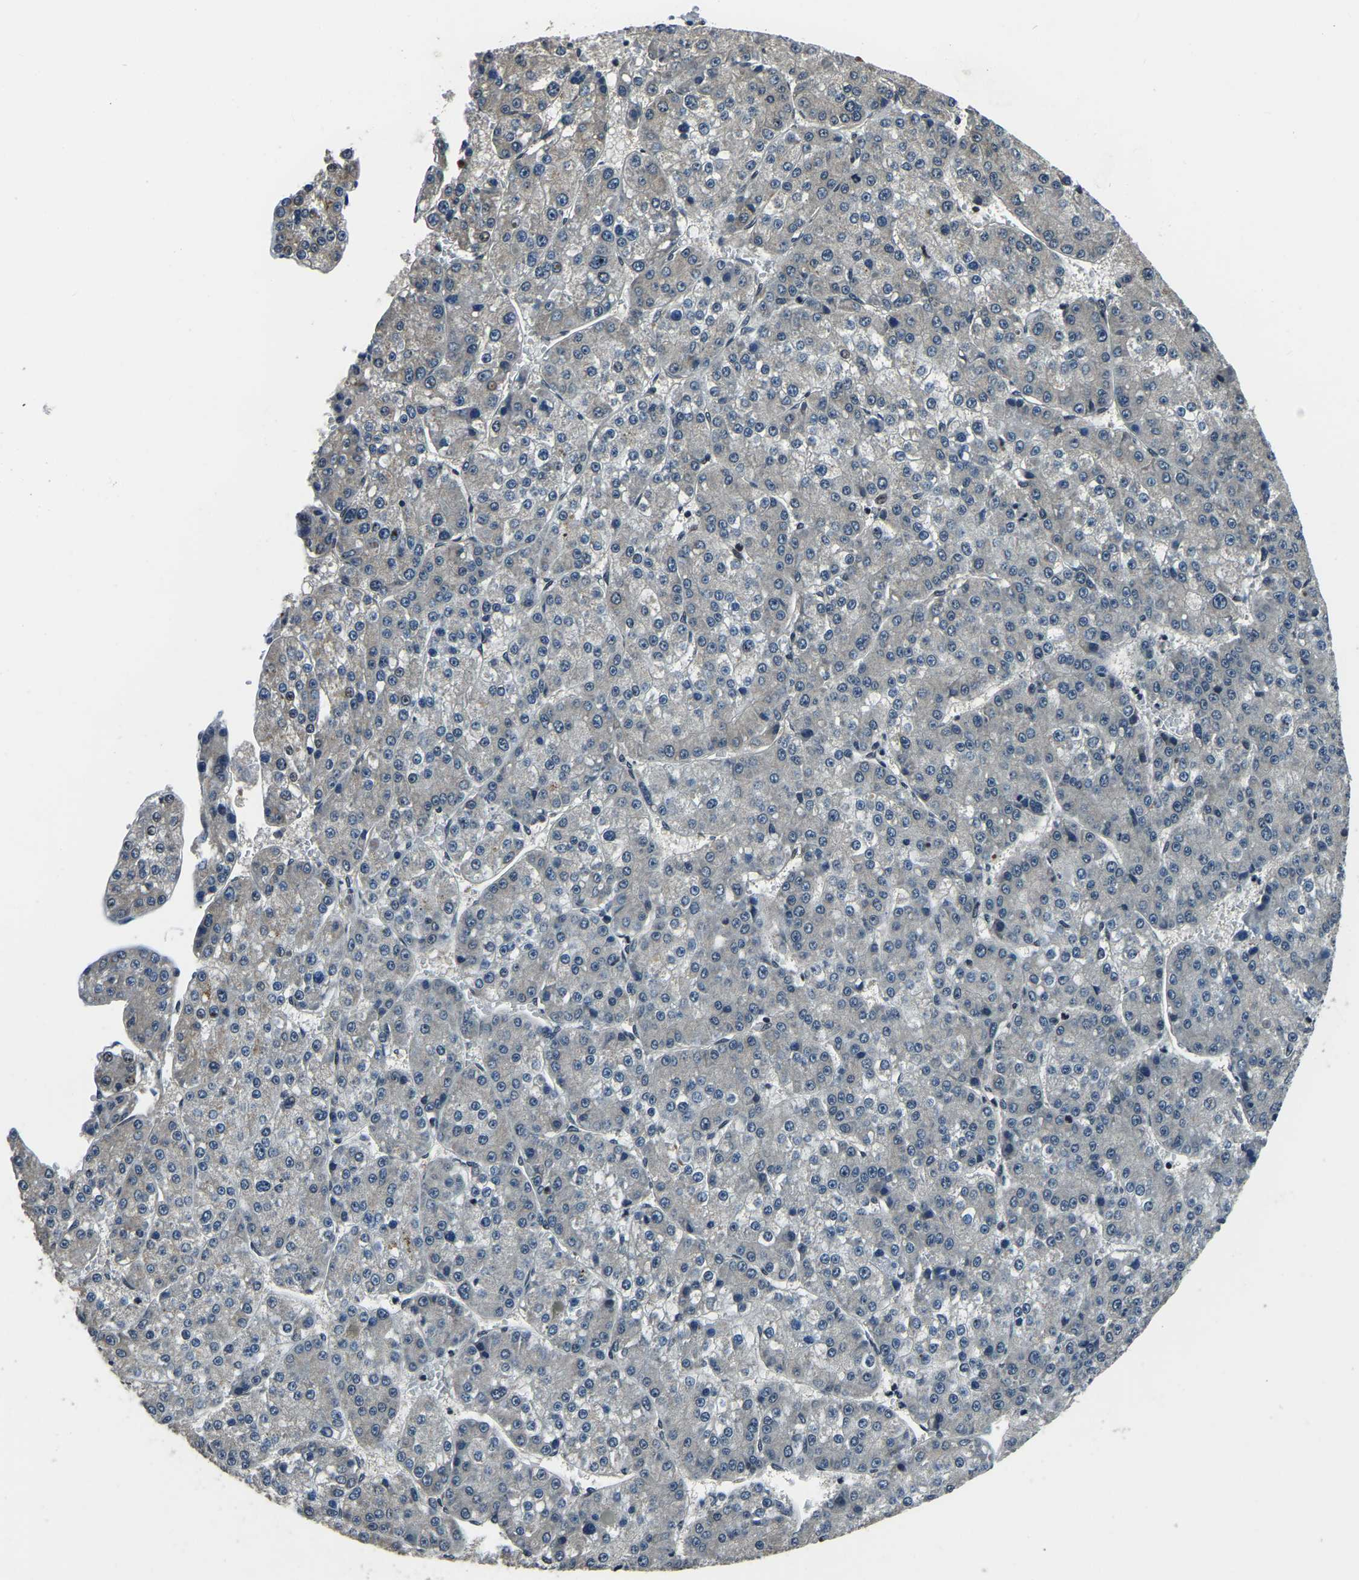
{"staining": {"intensity": "negative", "quantity": "none", "location": "none"}, "tissue": "liver cancer", "cell_type": "Tumor cells", "image_type": "cancer", "snomed": [{"axis": "morphology", "description": "Carcinoma, Hepatocellular, NOS"}, {"axis": "topography", "description": "Liver"}], "caption": "The immunohistochemistry (IHC) image has no significant staining in tumor cells of liver cancer tissue. (Stains: DAB (3,3'-diaminobenzidine) immunohistochemistry (IHC) with hematoxylin counter stain, Microscopy: brightfield microscopy at high magnification).", "gene": "ANKIB1", "patient": {"sex": "female", "age": 73}}